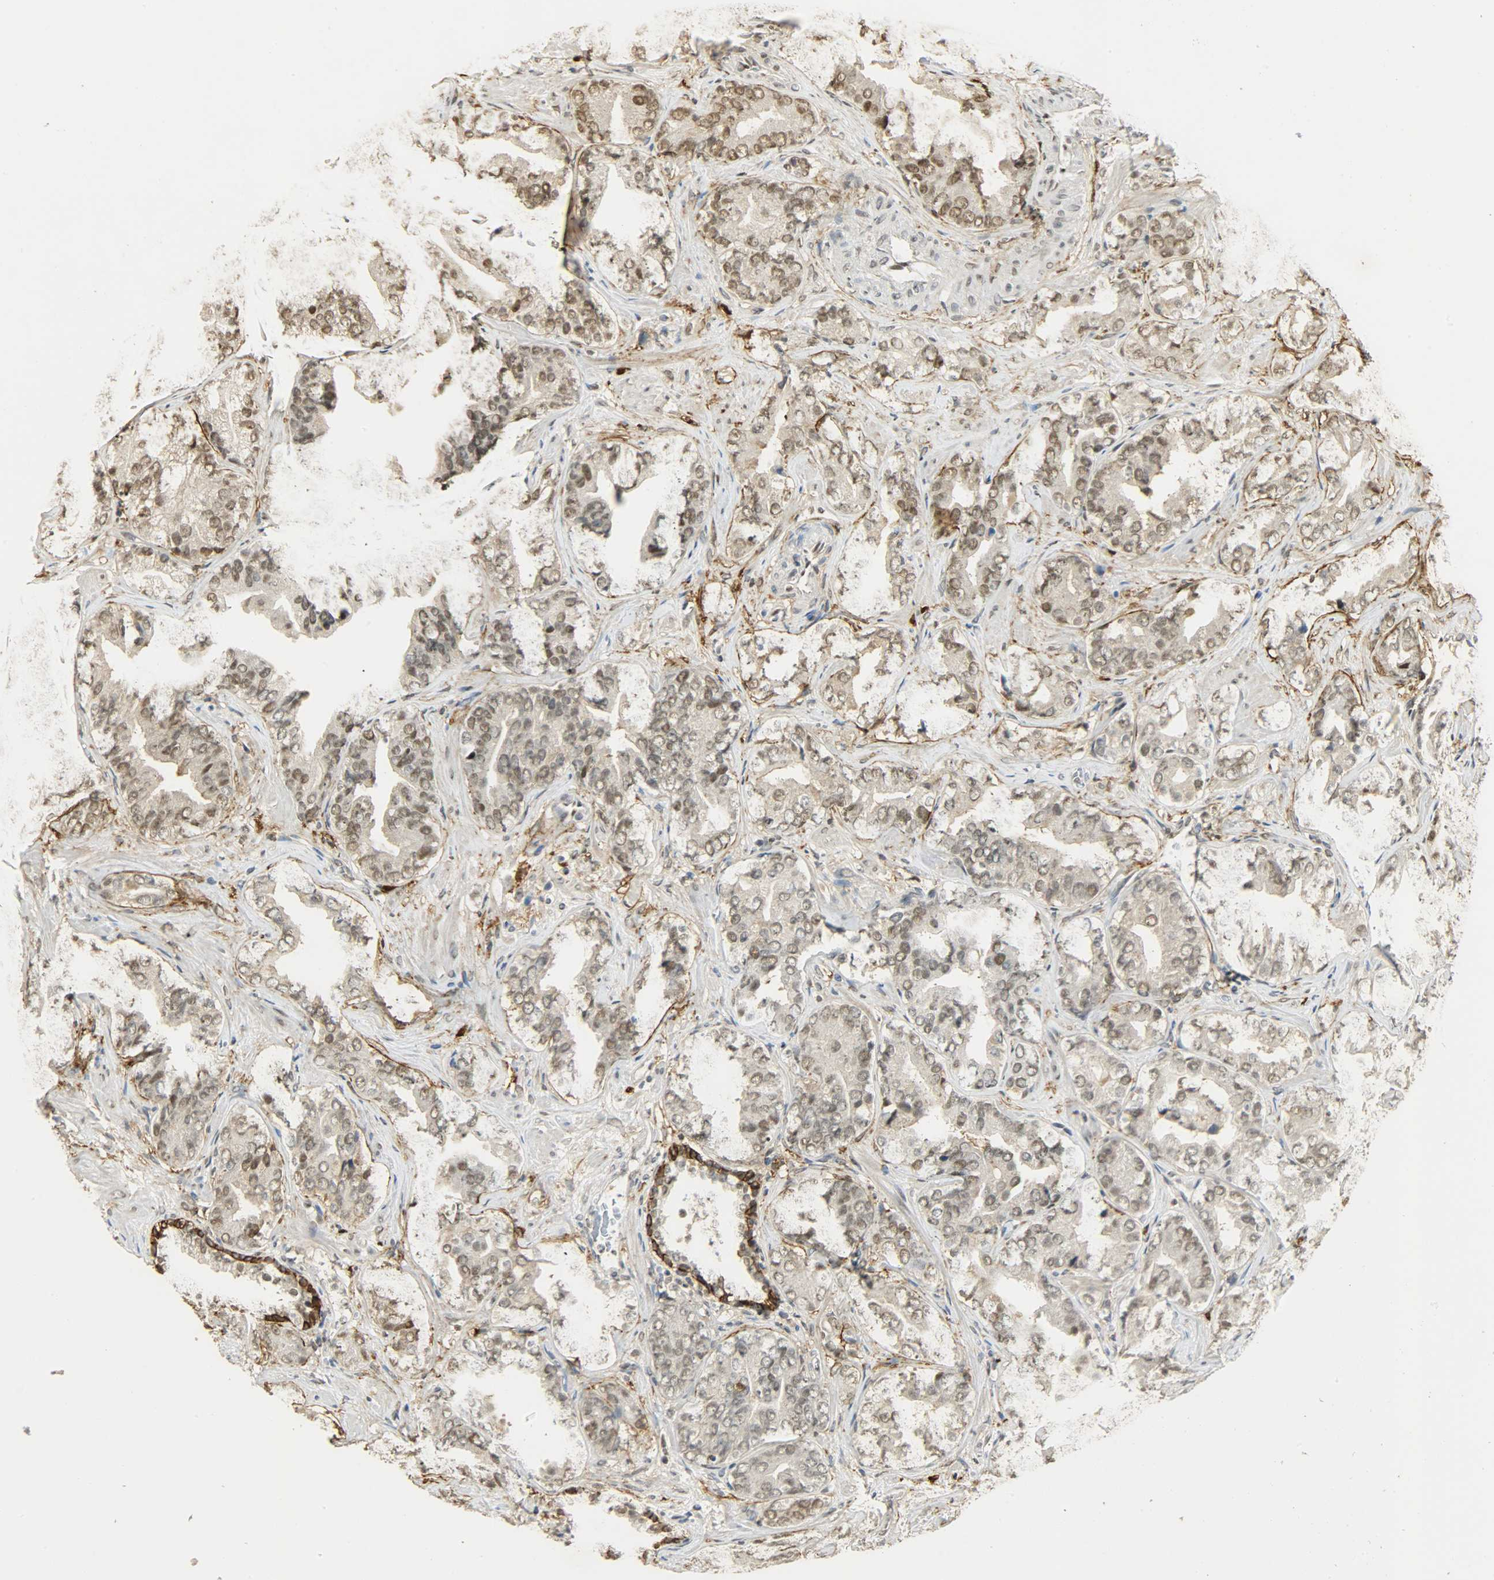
{"staining": {"intensity": "moderate", "quantity": ">75%", "location": "nuclear"}, "tissue": "prostate cancer", "cell_type": "Tumor cells", "image_type": "cancer", "snomed": [{"axis": "morphology", "description": "Adenocarcinoma, Low grade"}, {"axis": "topography", "description": "Prostate"}], "caption": "The histopathology image reveals staining of prostate cancer, revealing moderate nuclear protein expression (brown color) within tumor cells.", "gene": "NGFR", "patient": {"sex": "male", "age": 59}}